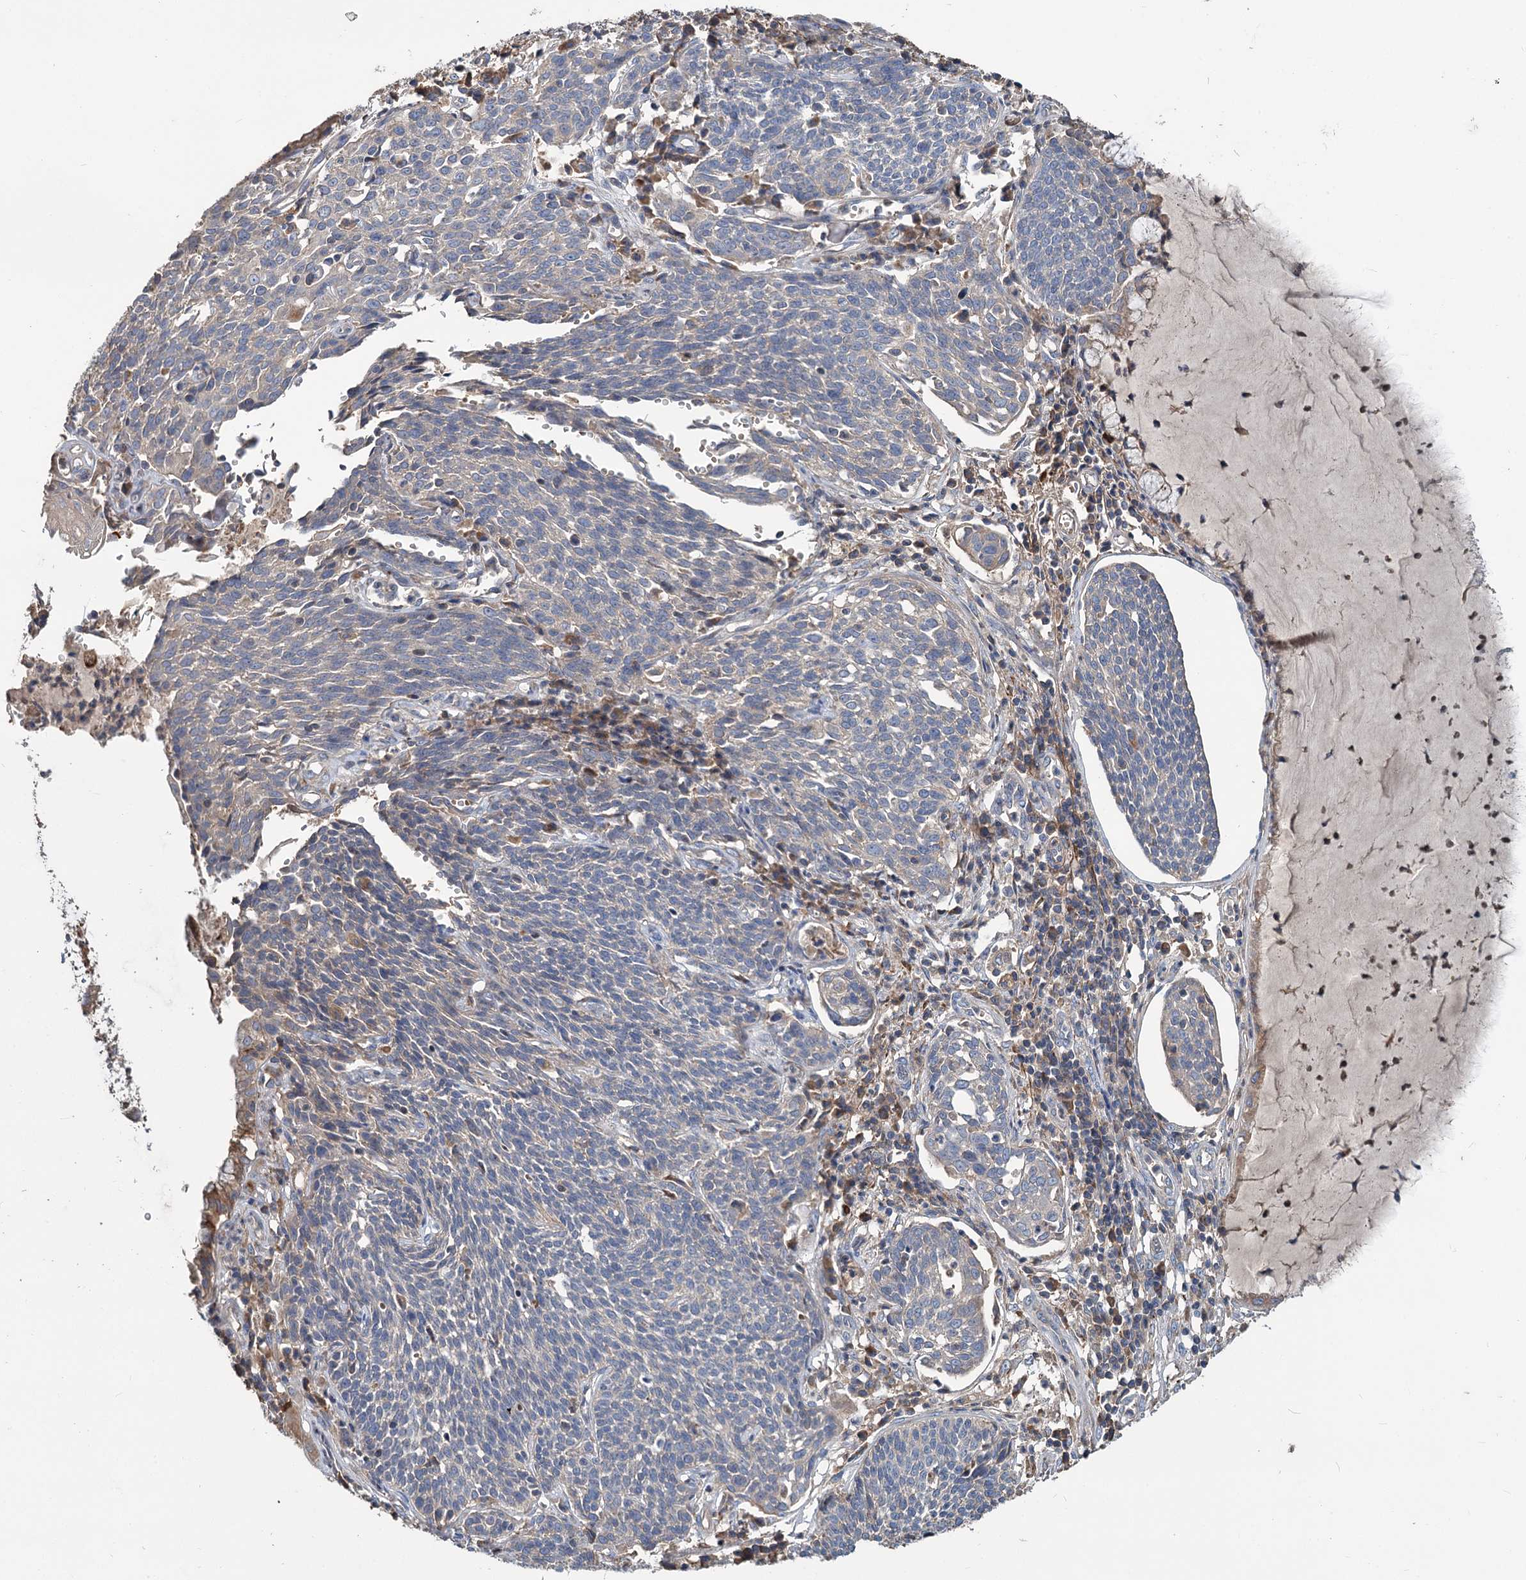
{"staining": {"intensity": "negative", "quantity": "none", "location": "none"}, "tissue": "cervical cancer", "cell_type": "Tumor cells", "image_type": "cancer", "snomed": [{"axis": "morphology", "description": "Squamous cell carcinoma, NOS"}, {"axis": "topography", "description": "Cervix"}], "caption": "There is no significant positivity in tumor cells of cervical squamous cell carcinoma.", "gene": "URAD", "patient": {"sex": "female", "age": 34}}